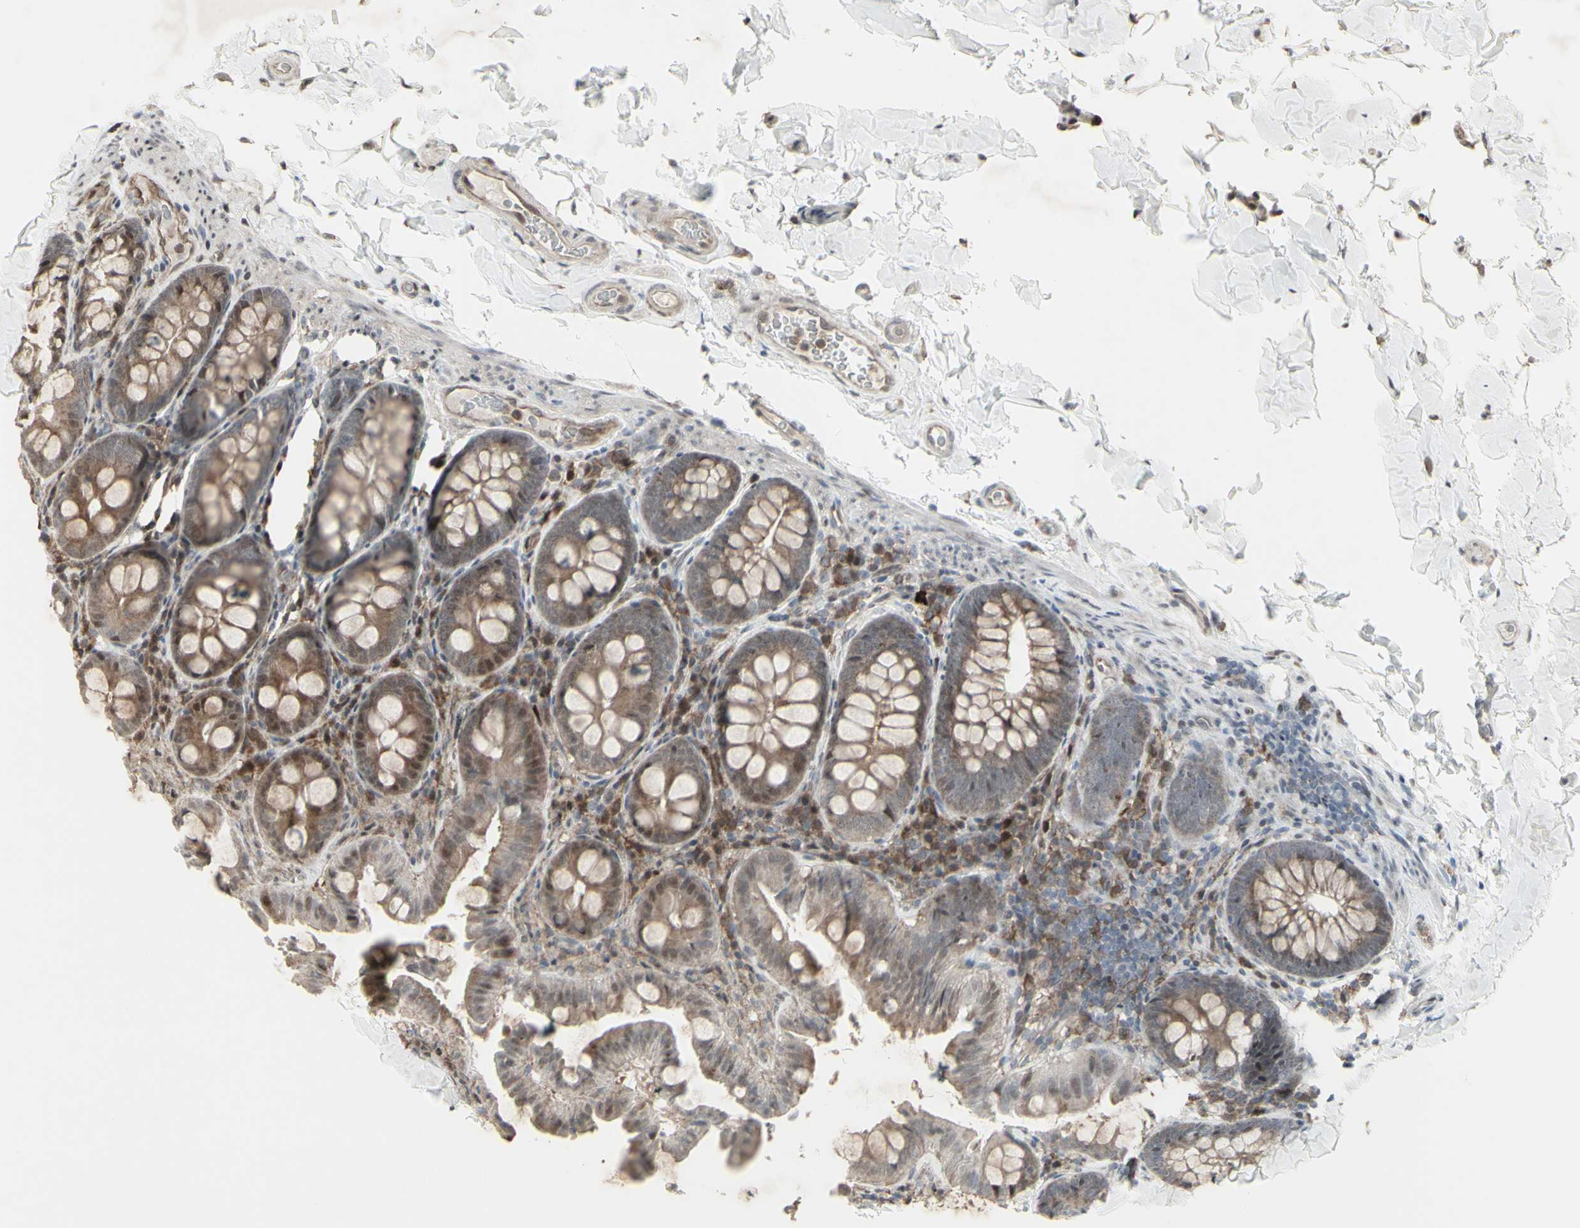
{"staining": {"intensity": "moderate", "quantity": ">75%", "location": "cytoplasmic/membranous,nuclear"}, "tissue": "colon", "cell_type": "Endothelial cells", "image_type": "normal", "snomed": [{"axis": "morphology", "description": "Normal tissue, NOS"}, {"axis": "topography", "description": "Colon"}], "caption": "About >75% of endothelial cells in normal human colon demonstrate moderate cytoplasmic/membranous,nuclear protein positivity as visualized by brown immunohistochemical staining.", "gene": "CD33", "patient": {"sex": "female", "age": 61}}